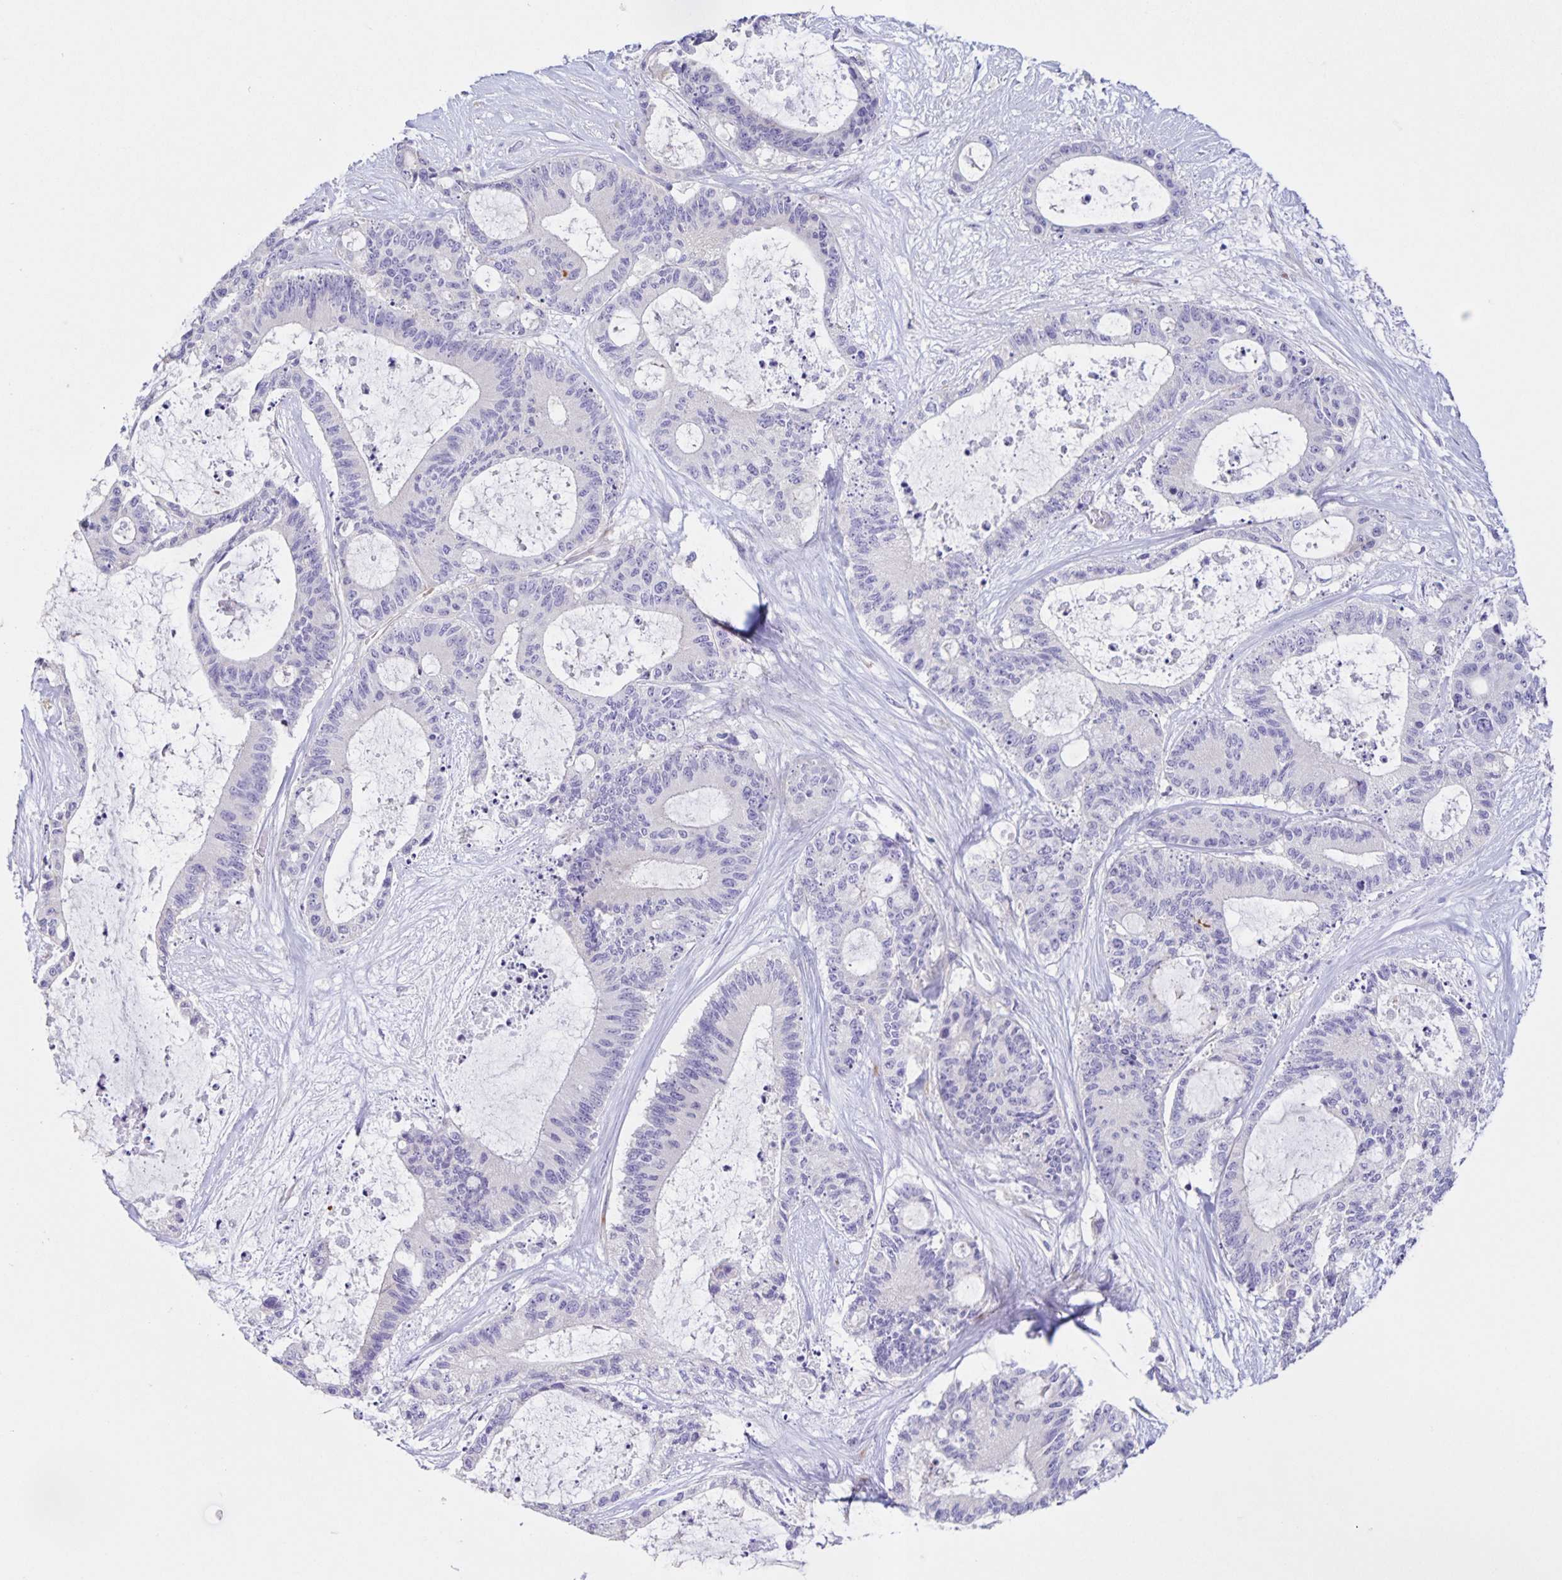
{"staining": {"intensity": "negative", "quantity": "none", "location": "none"}, "tissue": "liver cancer", "cell_type": "Tumor cells", "image_type": "cancer", "snomed": [{"axis": "morphology", "description": "Normal tissue, NOS"}, {"axis": "morphology", "description": "Cholangiocarcinoma"}, {"axis": "topography", "description": "Liver"}, {"axis": "topography", "description": "Peripheral nerve tissue"}], "caption": "A photomicrograph of cholangiocarcinoma (liver) stained for a protein reveals no brown staining in tumor cells. The staining is performed using DAB (3,3'-diaminobenzidine) brown chromogen with nuclei counter-stained in using hematoxylin.", "gene": "BOLL", "patient": {"sex": "female", "age": 73}}